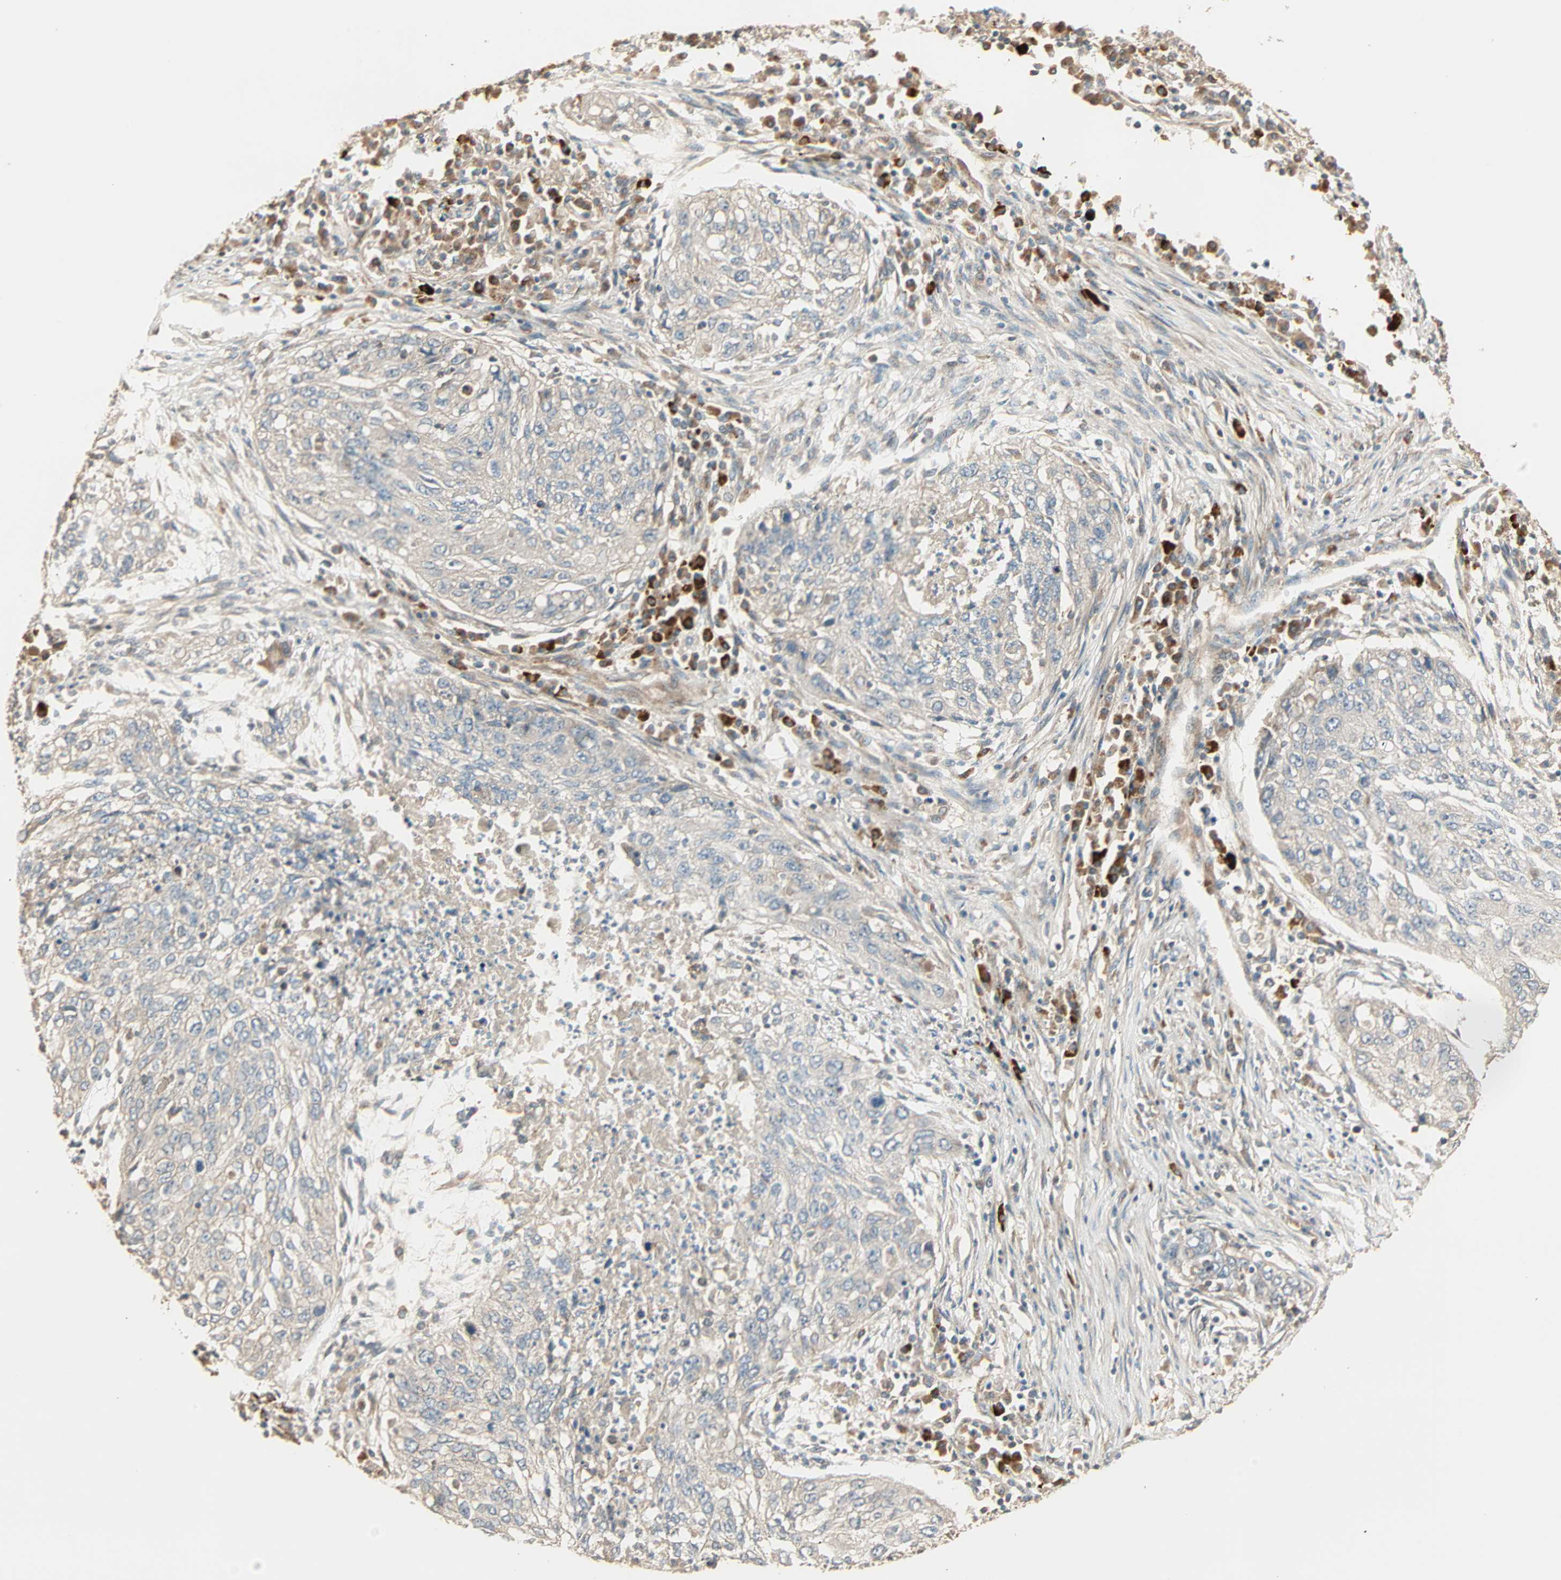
{"staining": {"intensity": "negative", "quantity": "none", "location": "none"}, "tissue": "lung cancer", "cell_type": "Tumor cells", "image_type": "cancer", "snomed": [{"axis": "morphology", "description": "Squamous cell carcinoma, NOS"}, {"axis": "topography", "description": "Lung"}], "caption": "DAB (3,3'-diaminobenzidine) immunohistochemical staining of lung squamous cell carcinoma demonstrates no significant expression in tumor cells. Brightfield microscopy of immunohistochemistry stained with DAB (brown) and hematoxylin (blue), captured at high magnification.", "gene": "GALK1", "patient": {"sex": "female", "age": 63}}